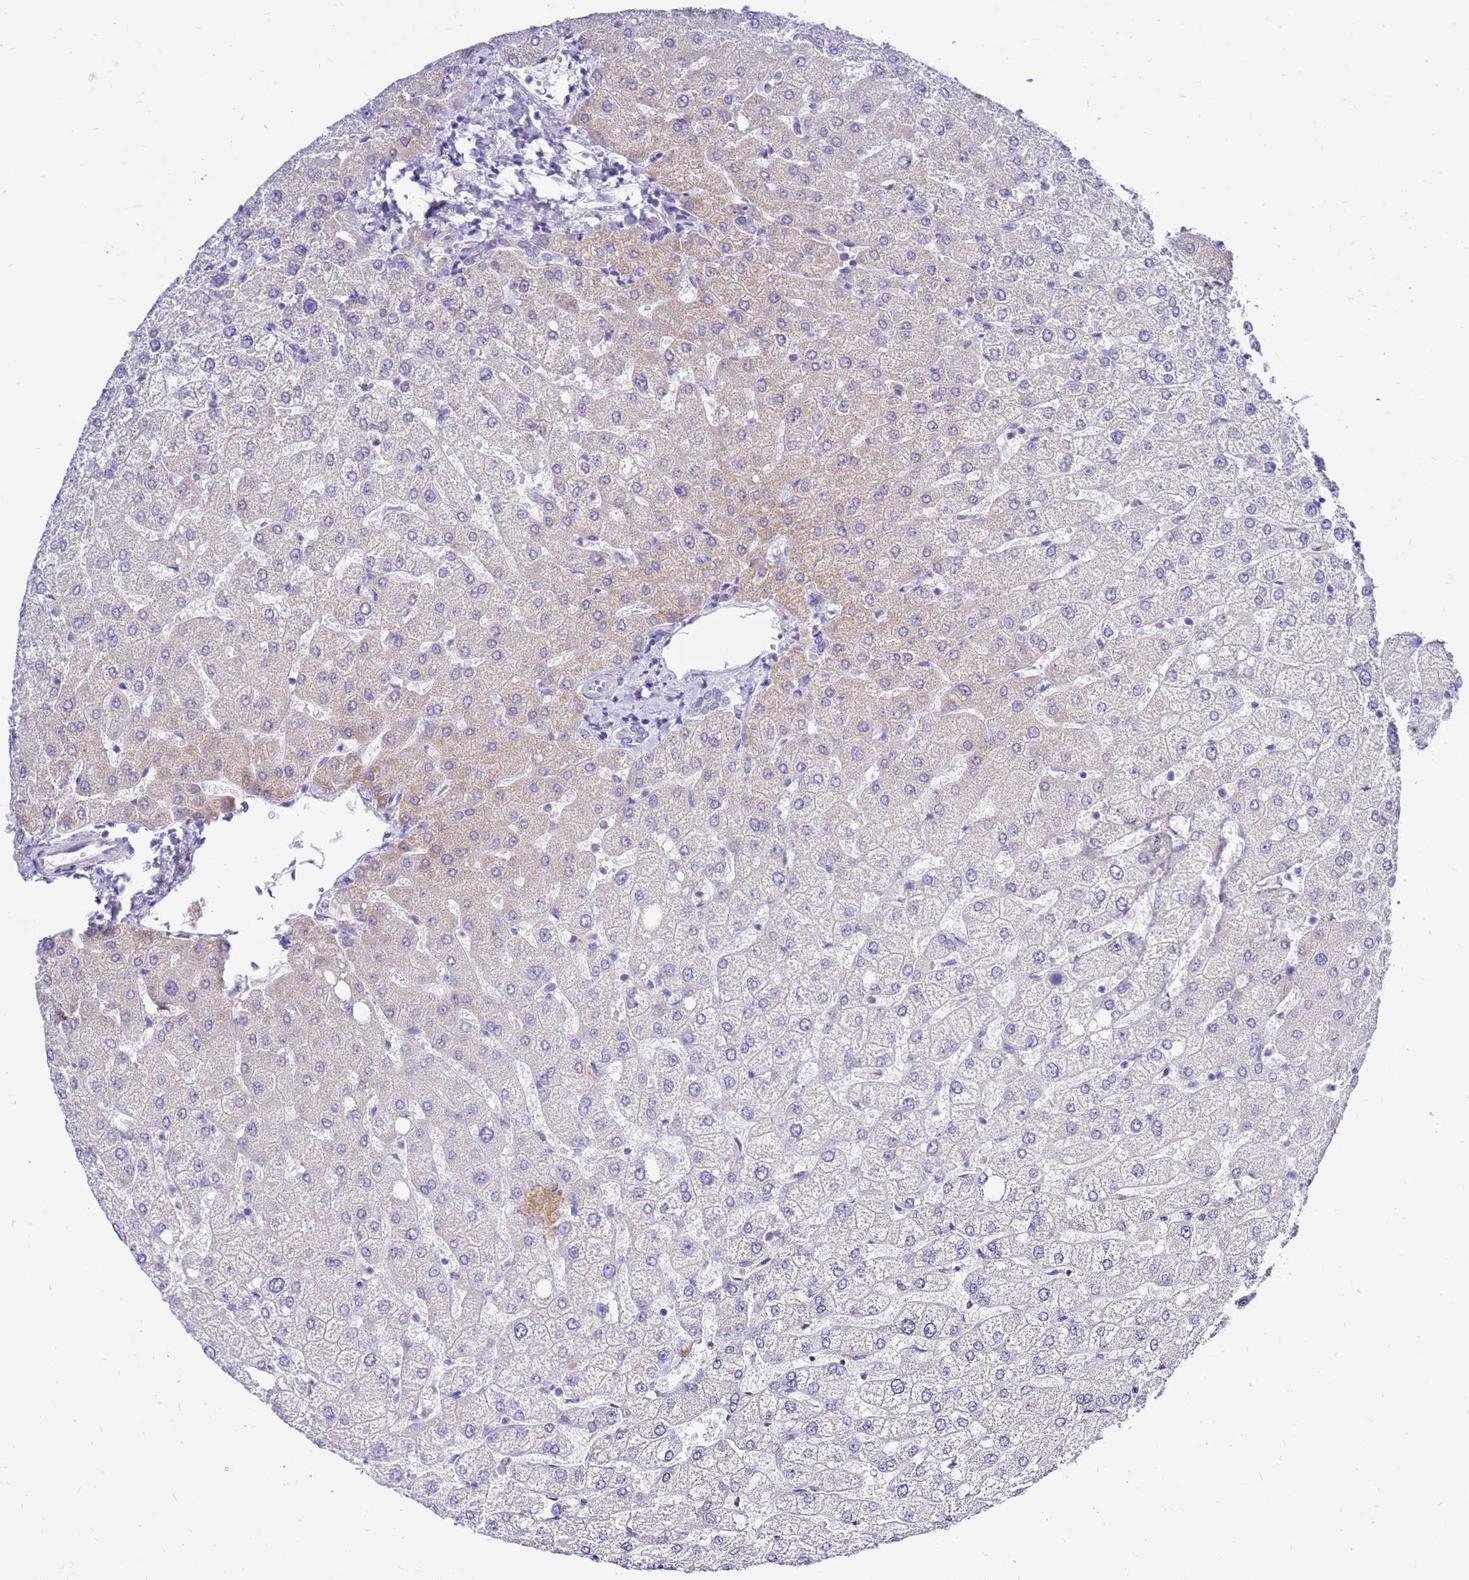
{"staining": {"intensity": "negative", "quantity": "none", "location": "none"}, "tissue": "liver", "cell_type": "Cholangiocytes", "image_type": "normal", "snomed": [{"axis": "morphology", "description": "Normal tissue, NOS"}, {"axis": "topography", "description": "Liver"}], "caption": "Immunohistochemistry of unremarkable human liver demonstrates no staining in cholangiocytes.", "gene": "IGF1R", "patient": {"sex": "female", "age": 54}}